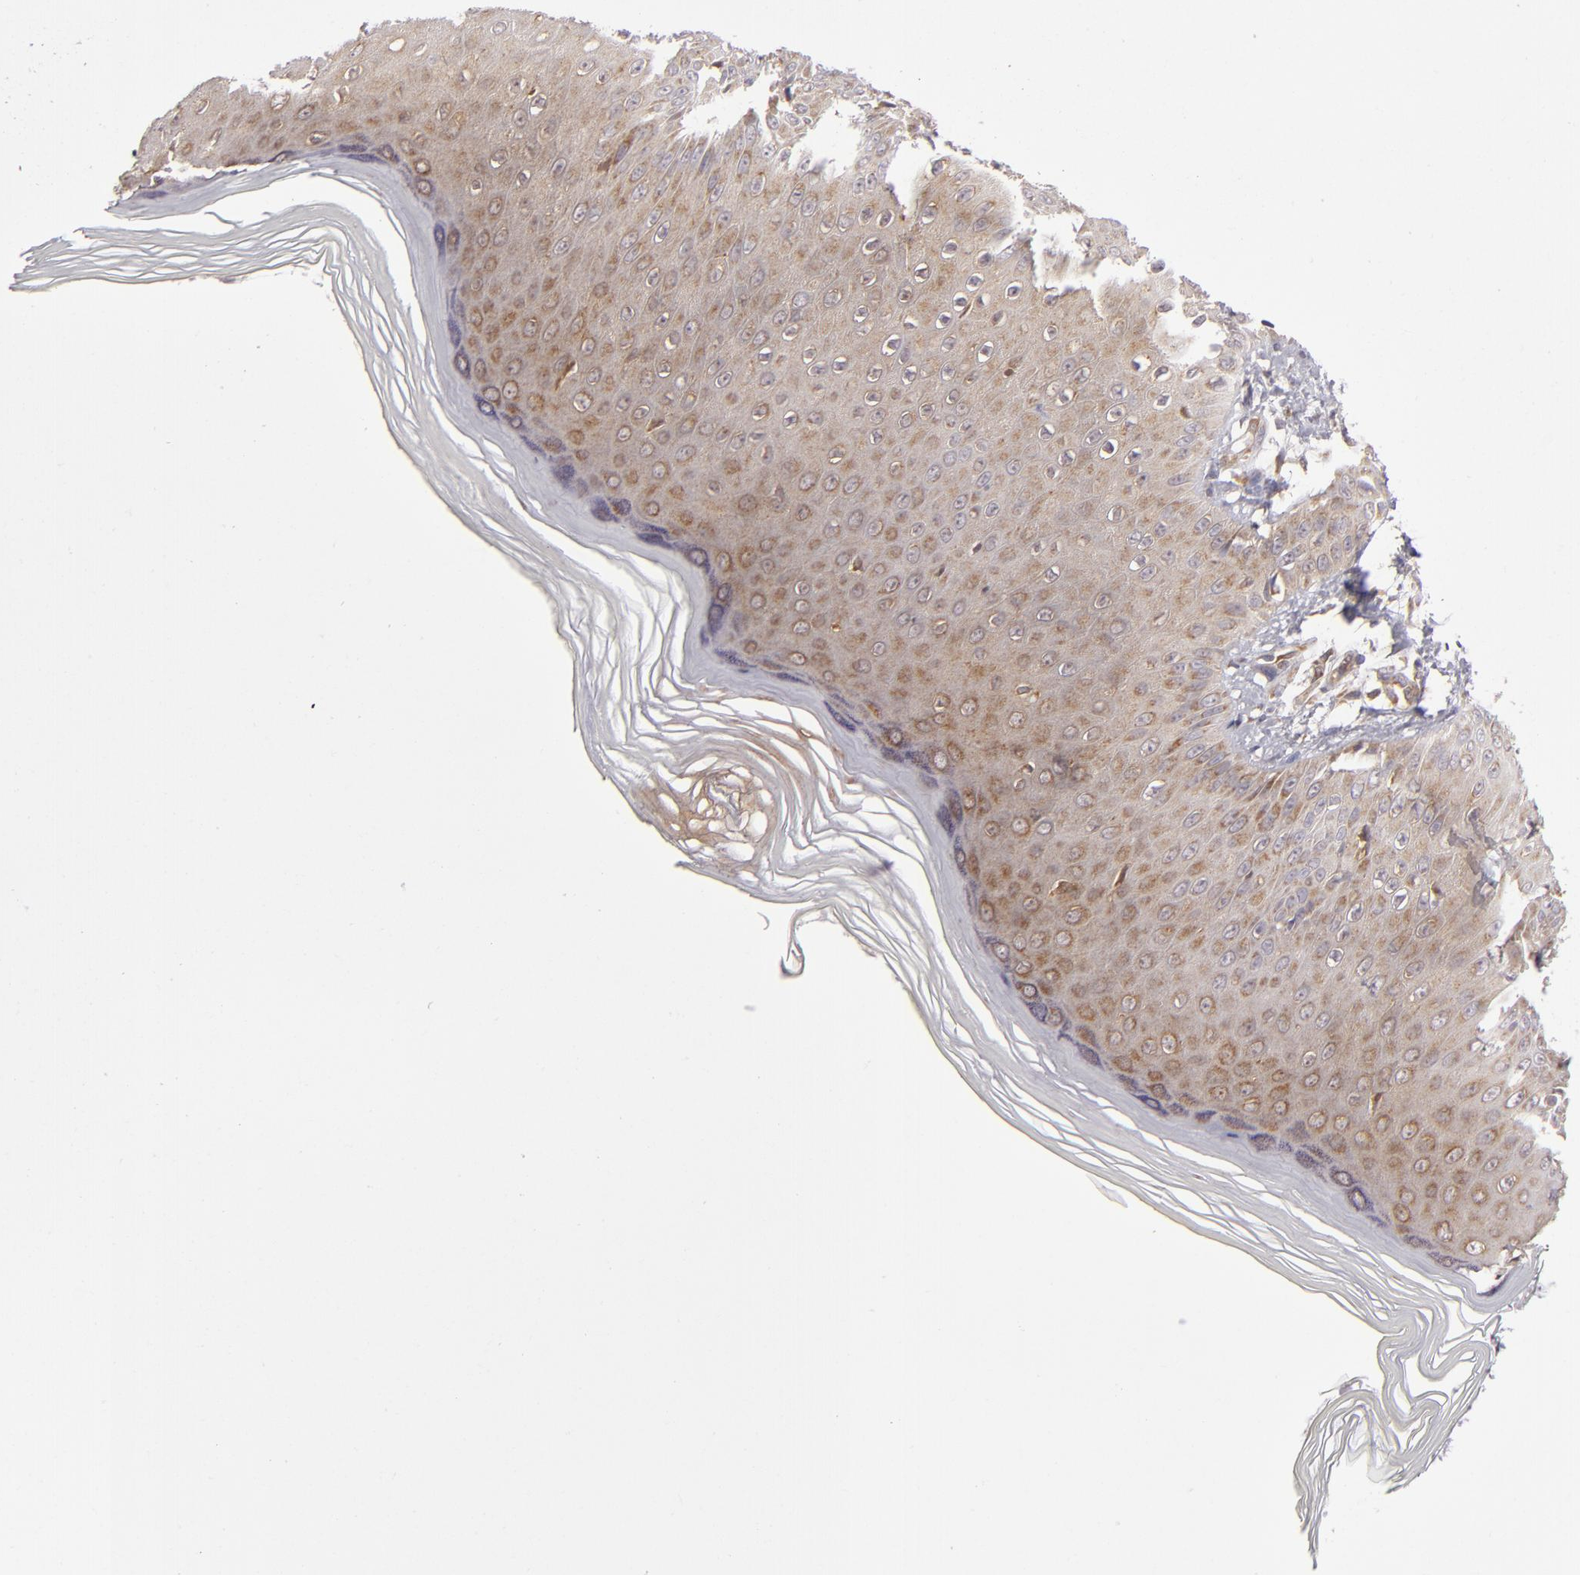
{"staining": {"intensity": "strong", "quantity": ">75%", "location": "cytoplasmic/membranous"}, "tissue": "skin", "cell_type": "Epidermal cells", "image_type": "normal", "snomed": [{"axis": "morphology", "description": "Normal tissue, NOS"}, {"axis": "morphology", "description": "Inflammation, NOS"}, {"axis": "topography", "description": "Soft tissue"}, {"axis": "topography", "description": "Anal"}], "caption": "Immunohistochemical staining of unremarkable human skin reveals strong cytoplasmic/membranous protein positivity in approximately >75% of epidermal cells.", "gene": "SH2D4A", "patient": {"sex": "female", "age": 15}}